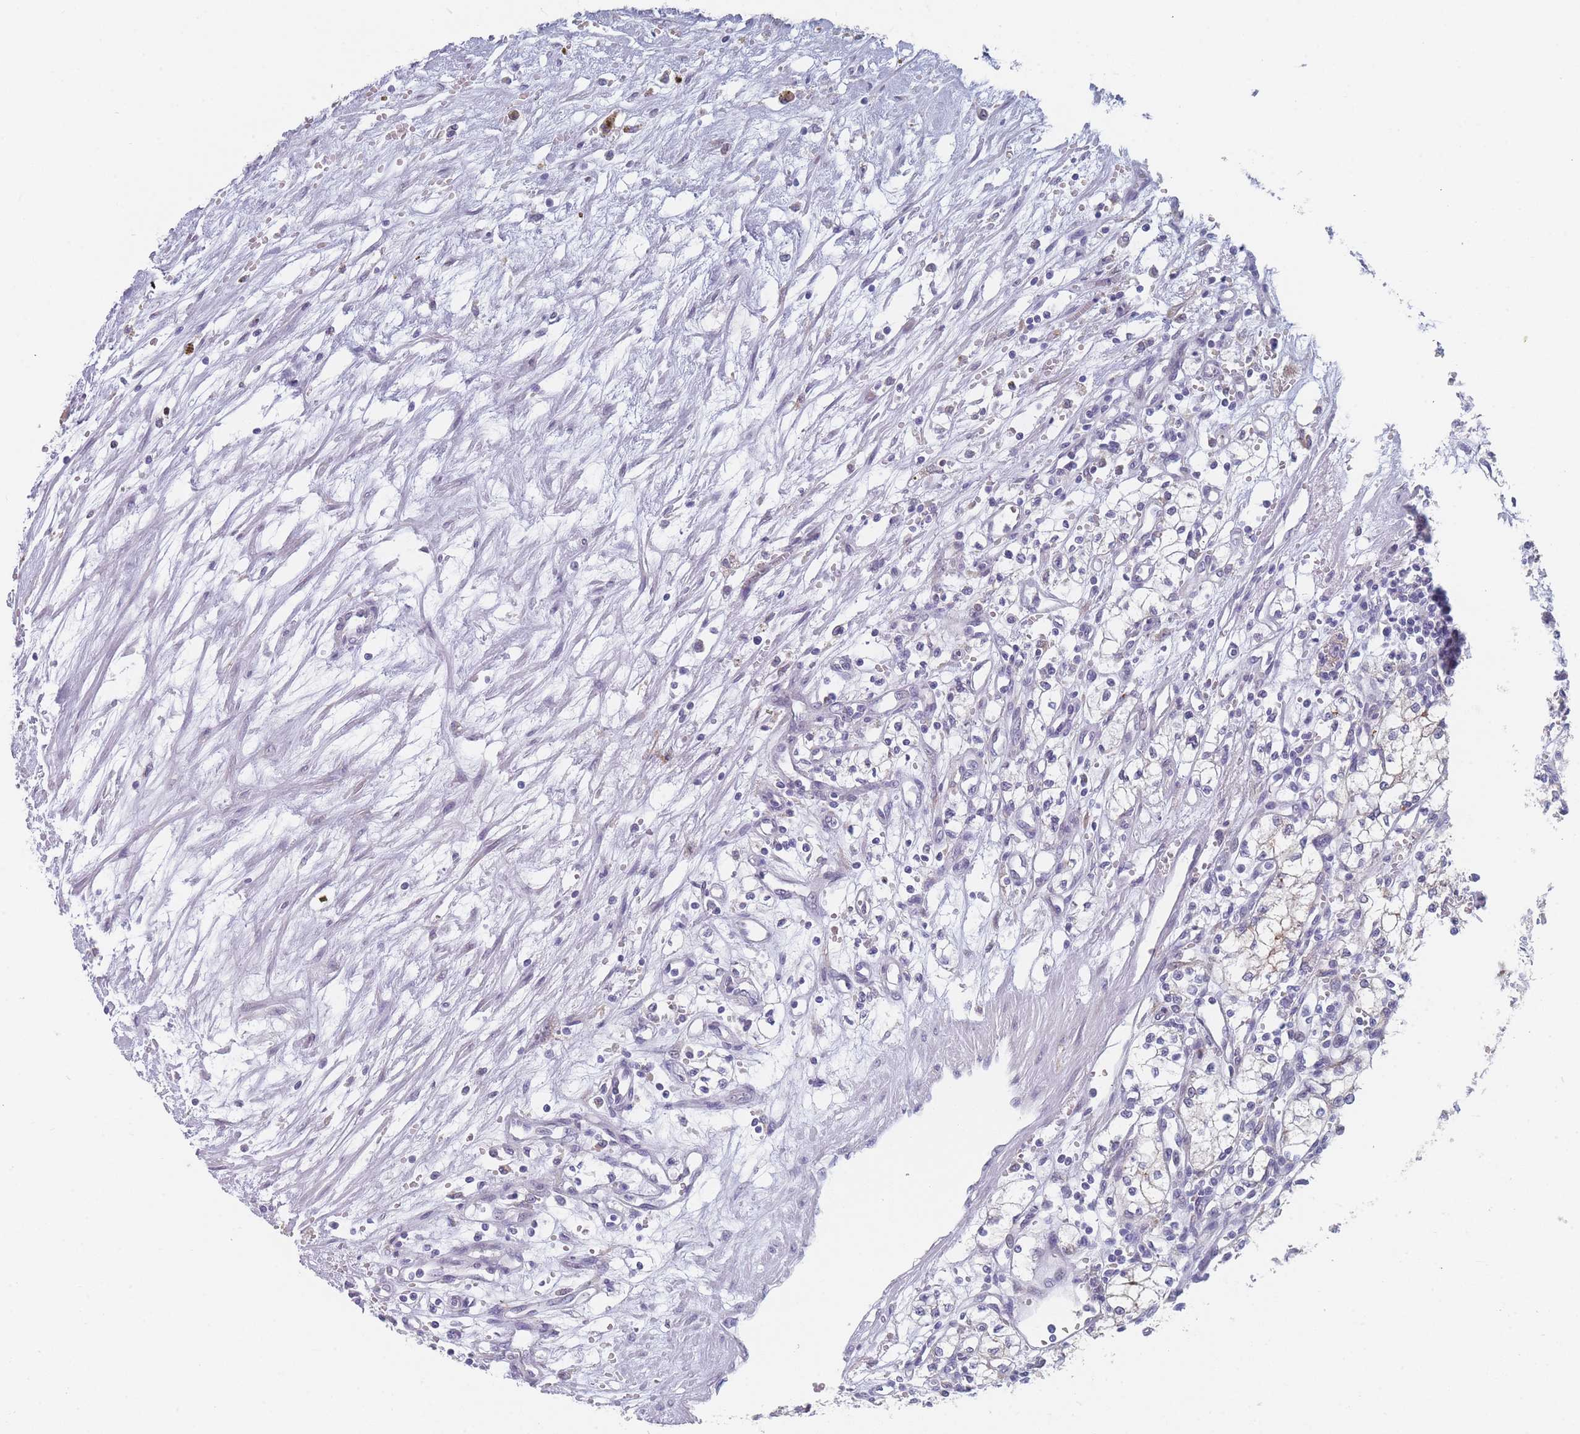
{"staining": {"intensity": "negative", "quantity": "none", "location": "none"}, "tissue": "renal cancer", "cell_type": "Tumor cells", "image_type": "cancer", "snomed": [{"axis": "morphology", "description": "Adenocarcinoma, NOS"}, {"axis": "topography", "description": "Kidney"}], "caption": "This is an immunohistochemistry (IHC) micrograph of renal cancer (adenocarcinoma). There is no staining in tumor cells.", "gene": "TMED10", "patient": {"sex": "male", "age": 59}}